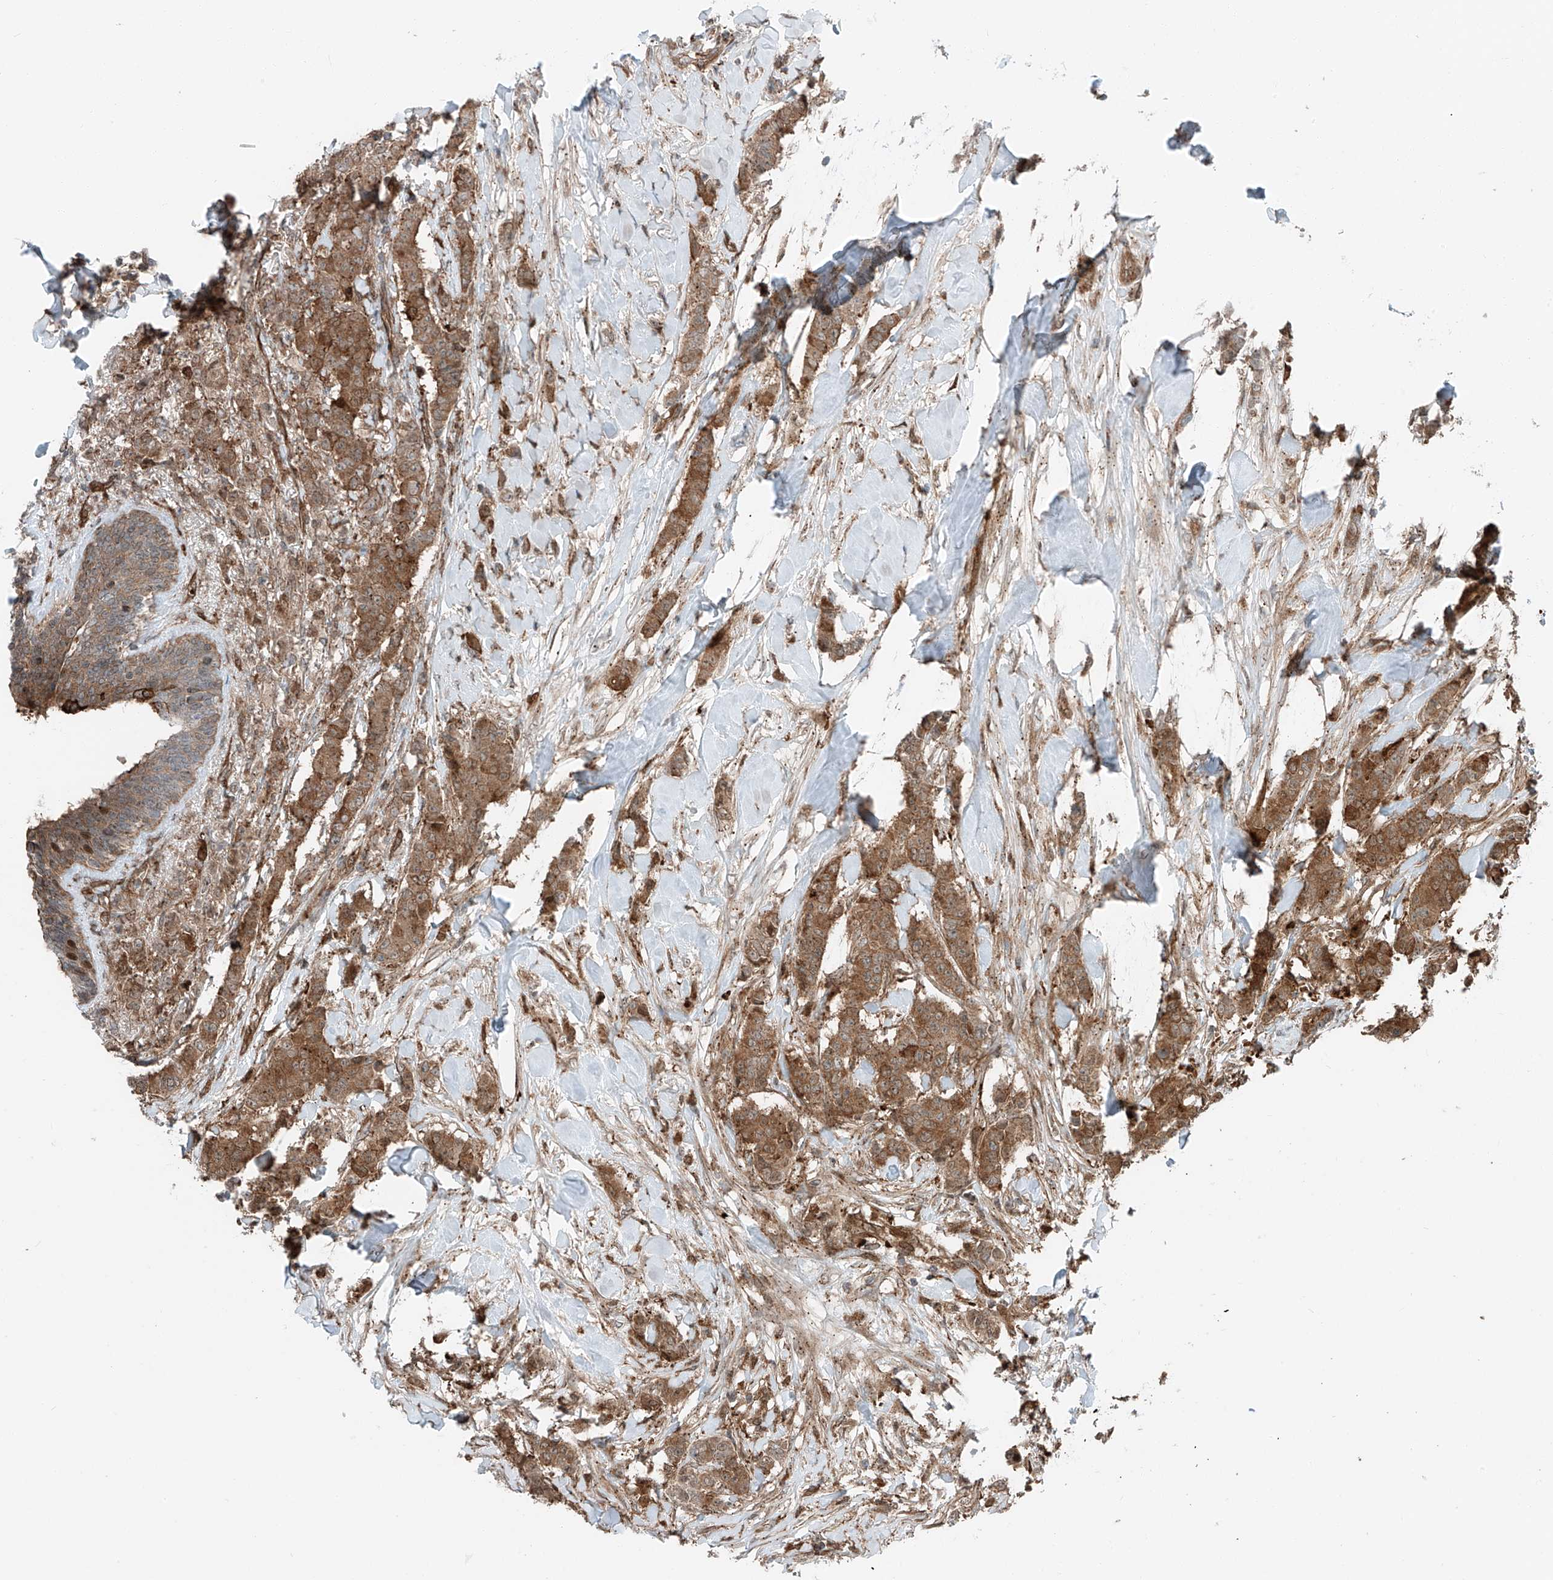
{"staining": {"intensity": "moderate", "quantity": ">75%", "location": "cytoplasmic/membranous"}, "tissue": "breast cancer", "cell_type": "Tumor cells", "image_type": "cancer", "snomed": [{"axis": "morphology", "description": "Duct carcinoma"}, {"axis": "topography", "description": "Breast"}], "caption": "Protein staining demonstrates moderate cytoplasmic/membranous expression in approximately >75% of tumor cells in intraductal carcinoma (breast).", "gene": "USP48", "patient": {"sex": "female", "age": 40}}